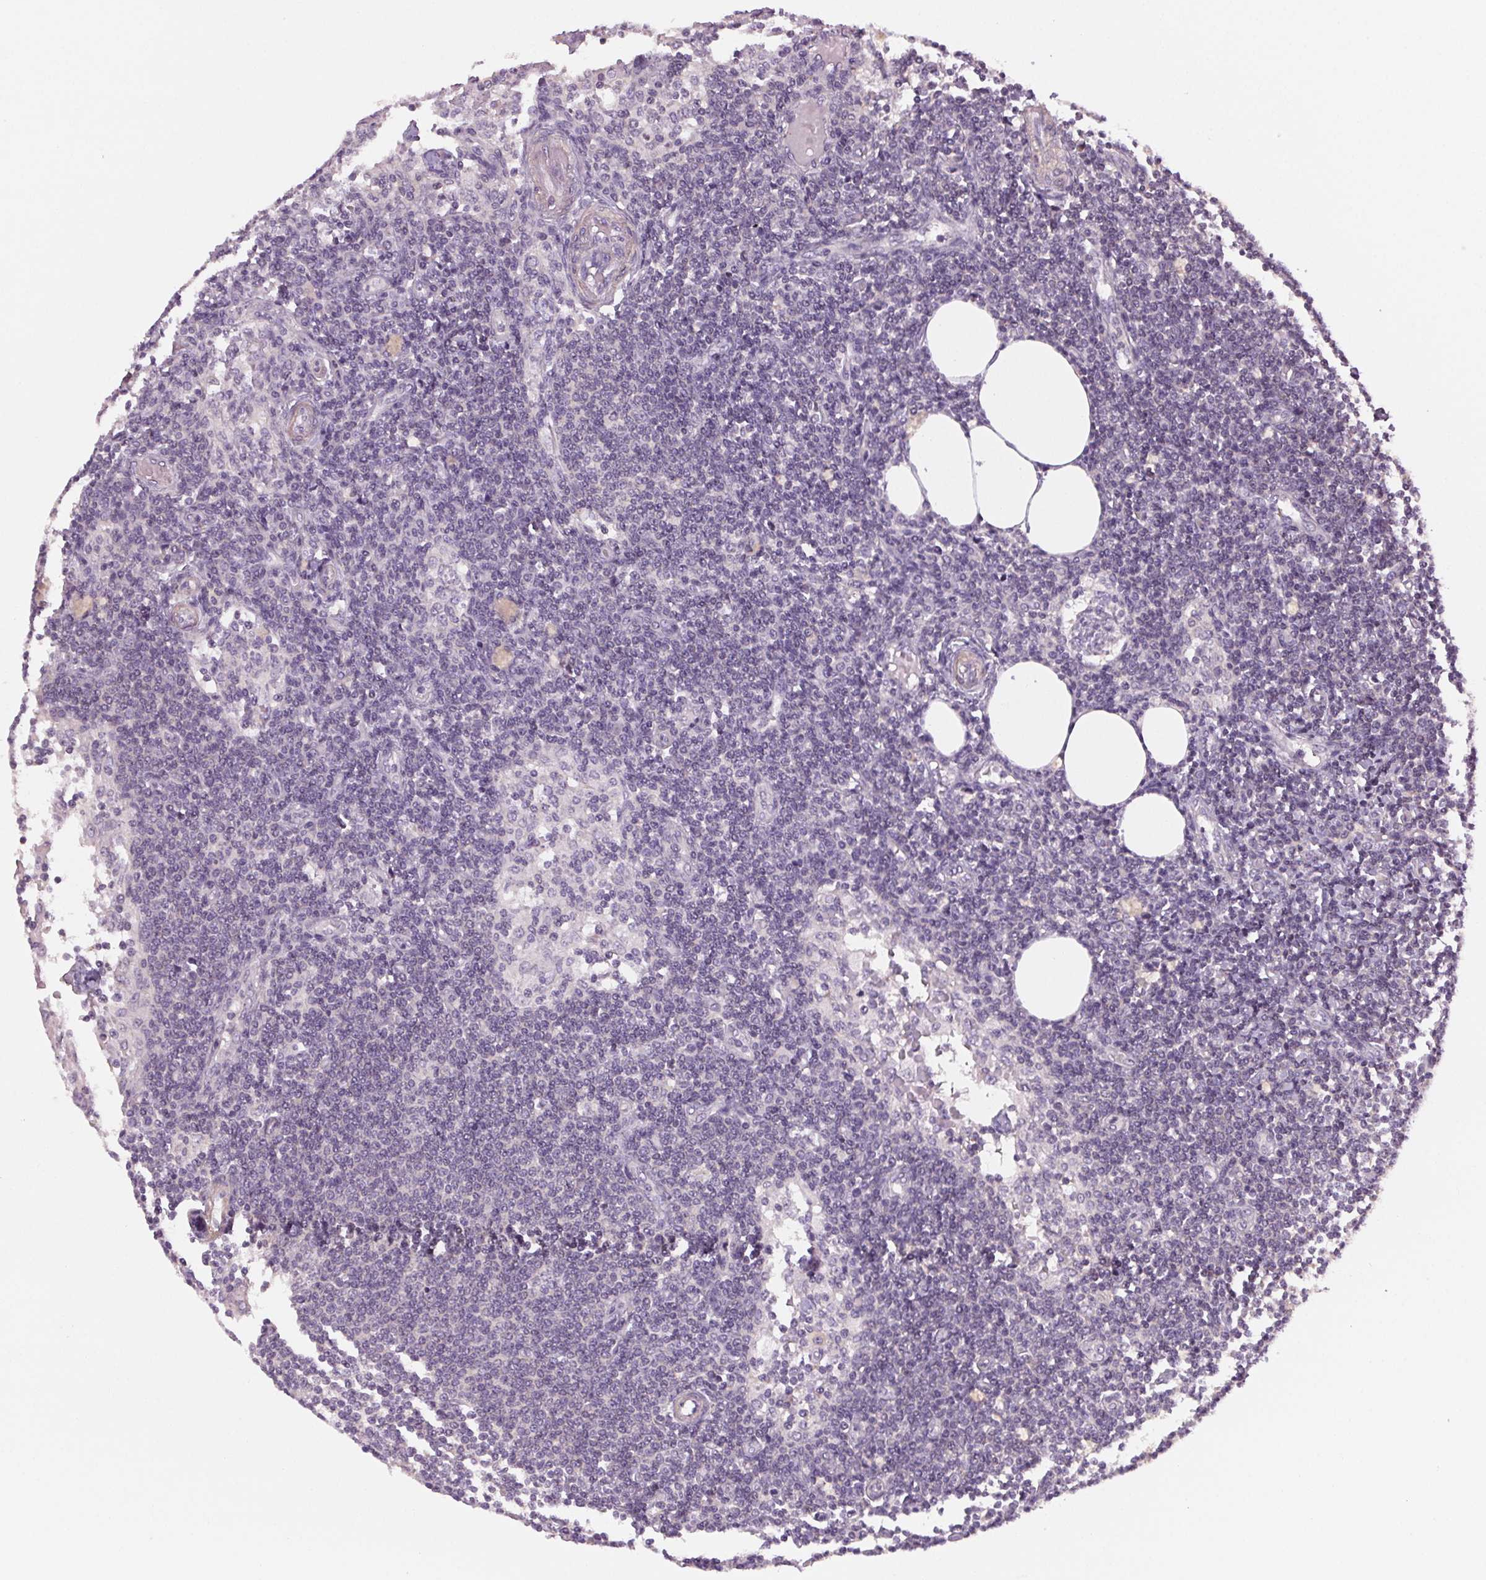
{"staining": {"intensity": "negative", "quantity": "none", "location": "none"}, "tissue": "lymph node", "cell_type": "Germinal center cells", "image_type": "normal", "snomed": [{"axis": "morphology", "description": "Normal tissue, NOS"}, {"axis": "topography", "description": "Lymph node"}], "caption": "Immunohistochemistry of benign human lymph node reveals no positivity in germinal center cells. (Immunohistochemistry, brightfield microscopy, high magnification).", "gene": "HHLA2", "patient": {"sex": "female", "age": 69}}